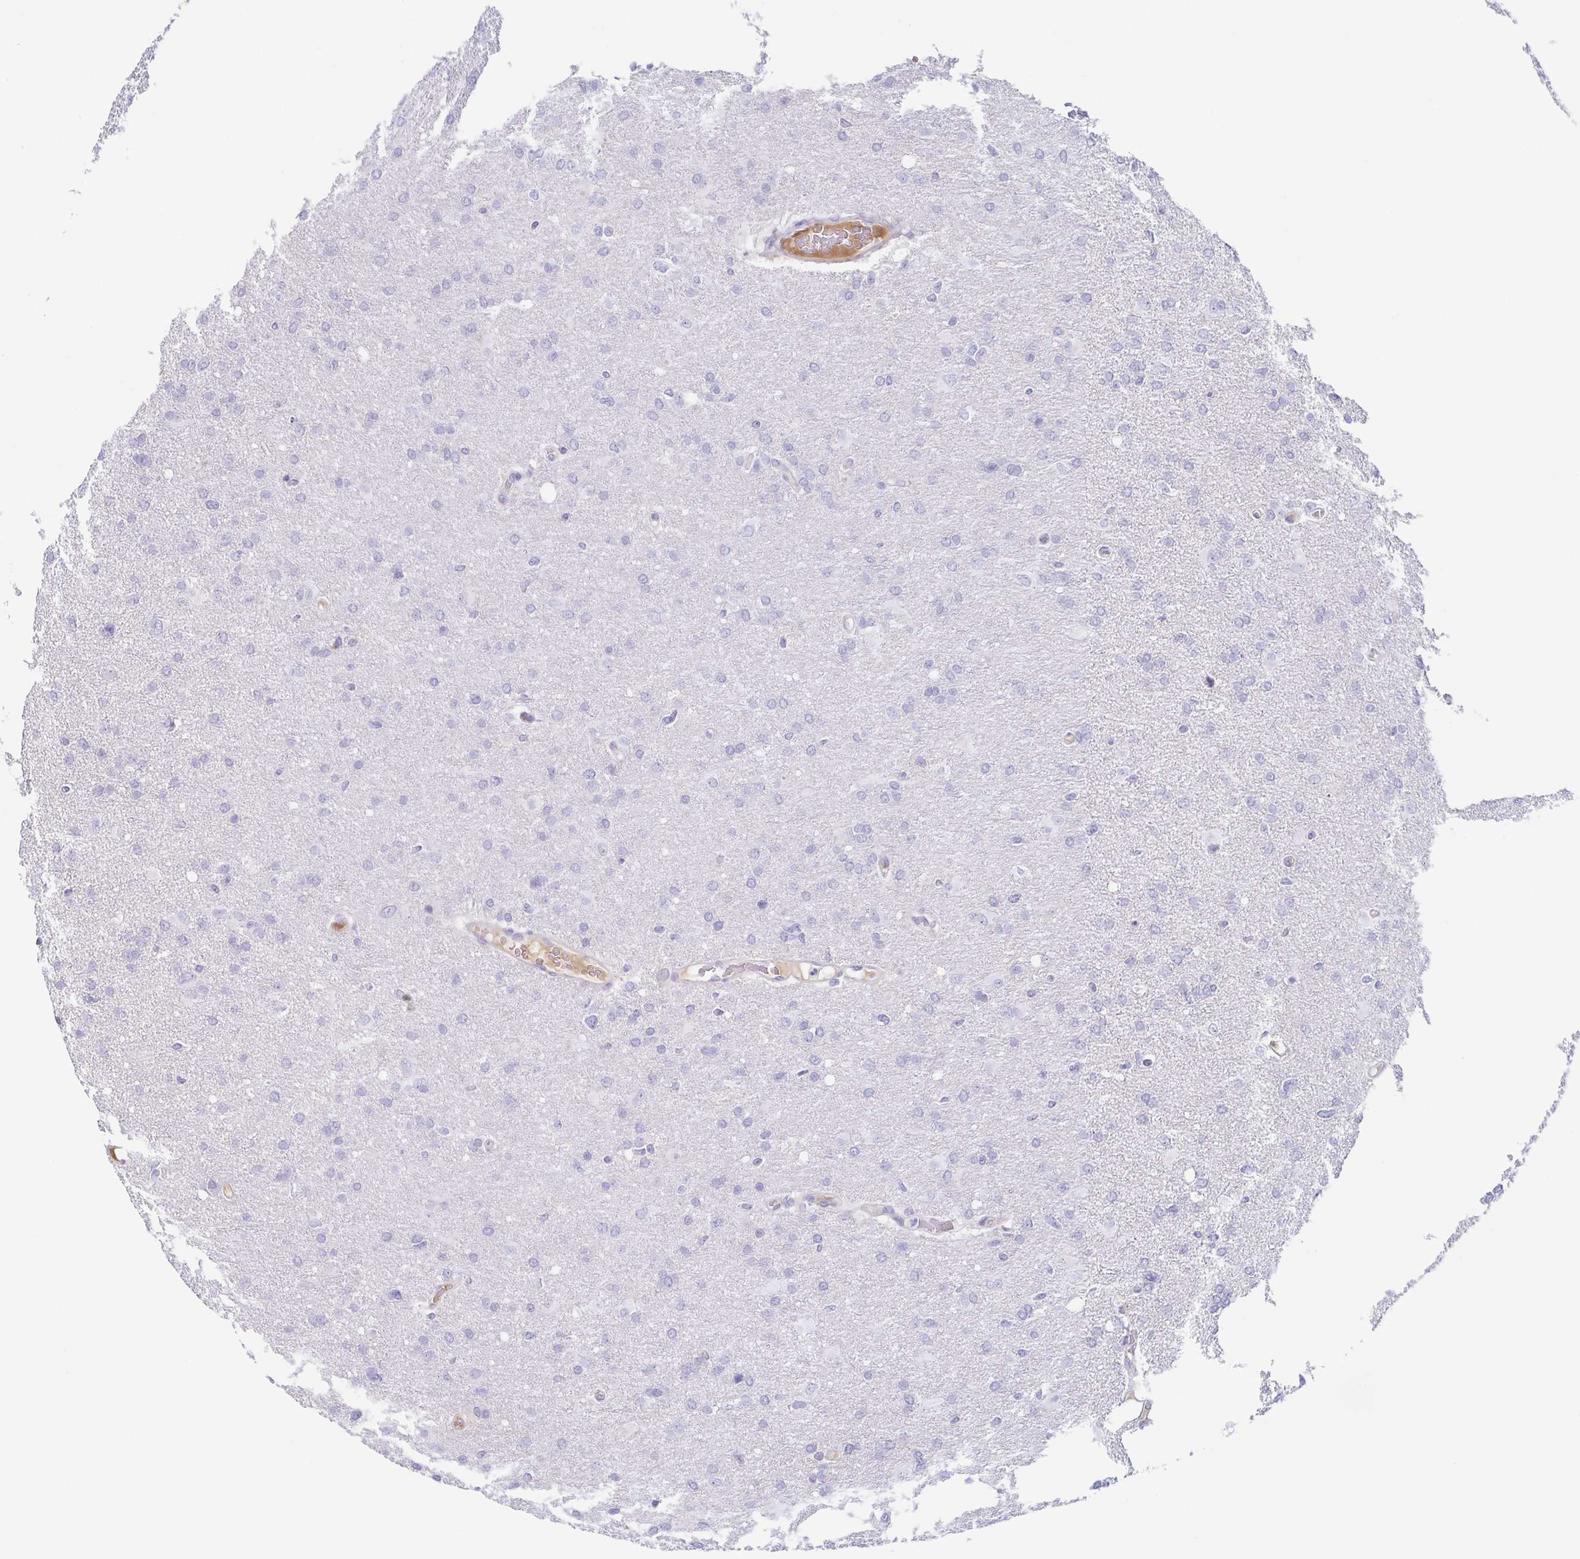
{"staining": {"intensity": "negative", "quantity": "none", "location": "none"}, "tissue": "glioma", "cell_type": "Tumor cells", "image_type": "cancer", "snomed": [{"axis": "morphology", "description": "Glioma, malignant, High grade"}, {"axis": "topography", "description": "Brain"}], "caption": "Protein analysis of glioma displays no significant staining in tumor cells.", "gene": "LDLRAD1", "patient": {"sex": "male", "age": 53}}